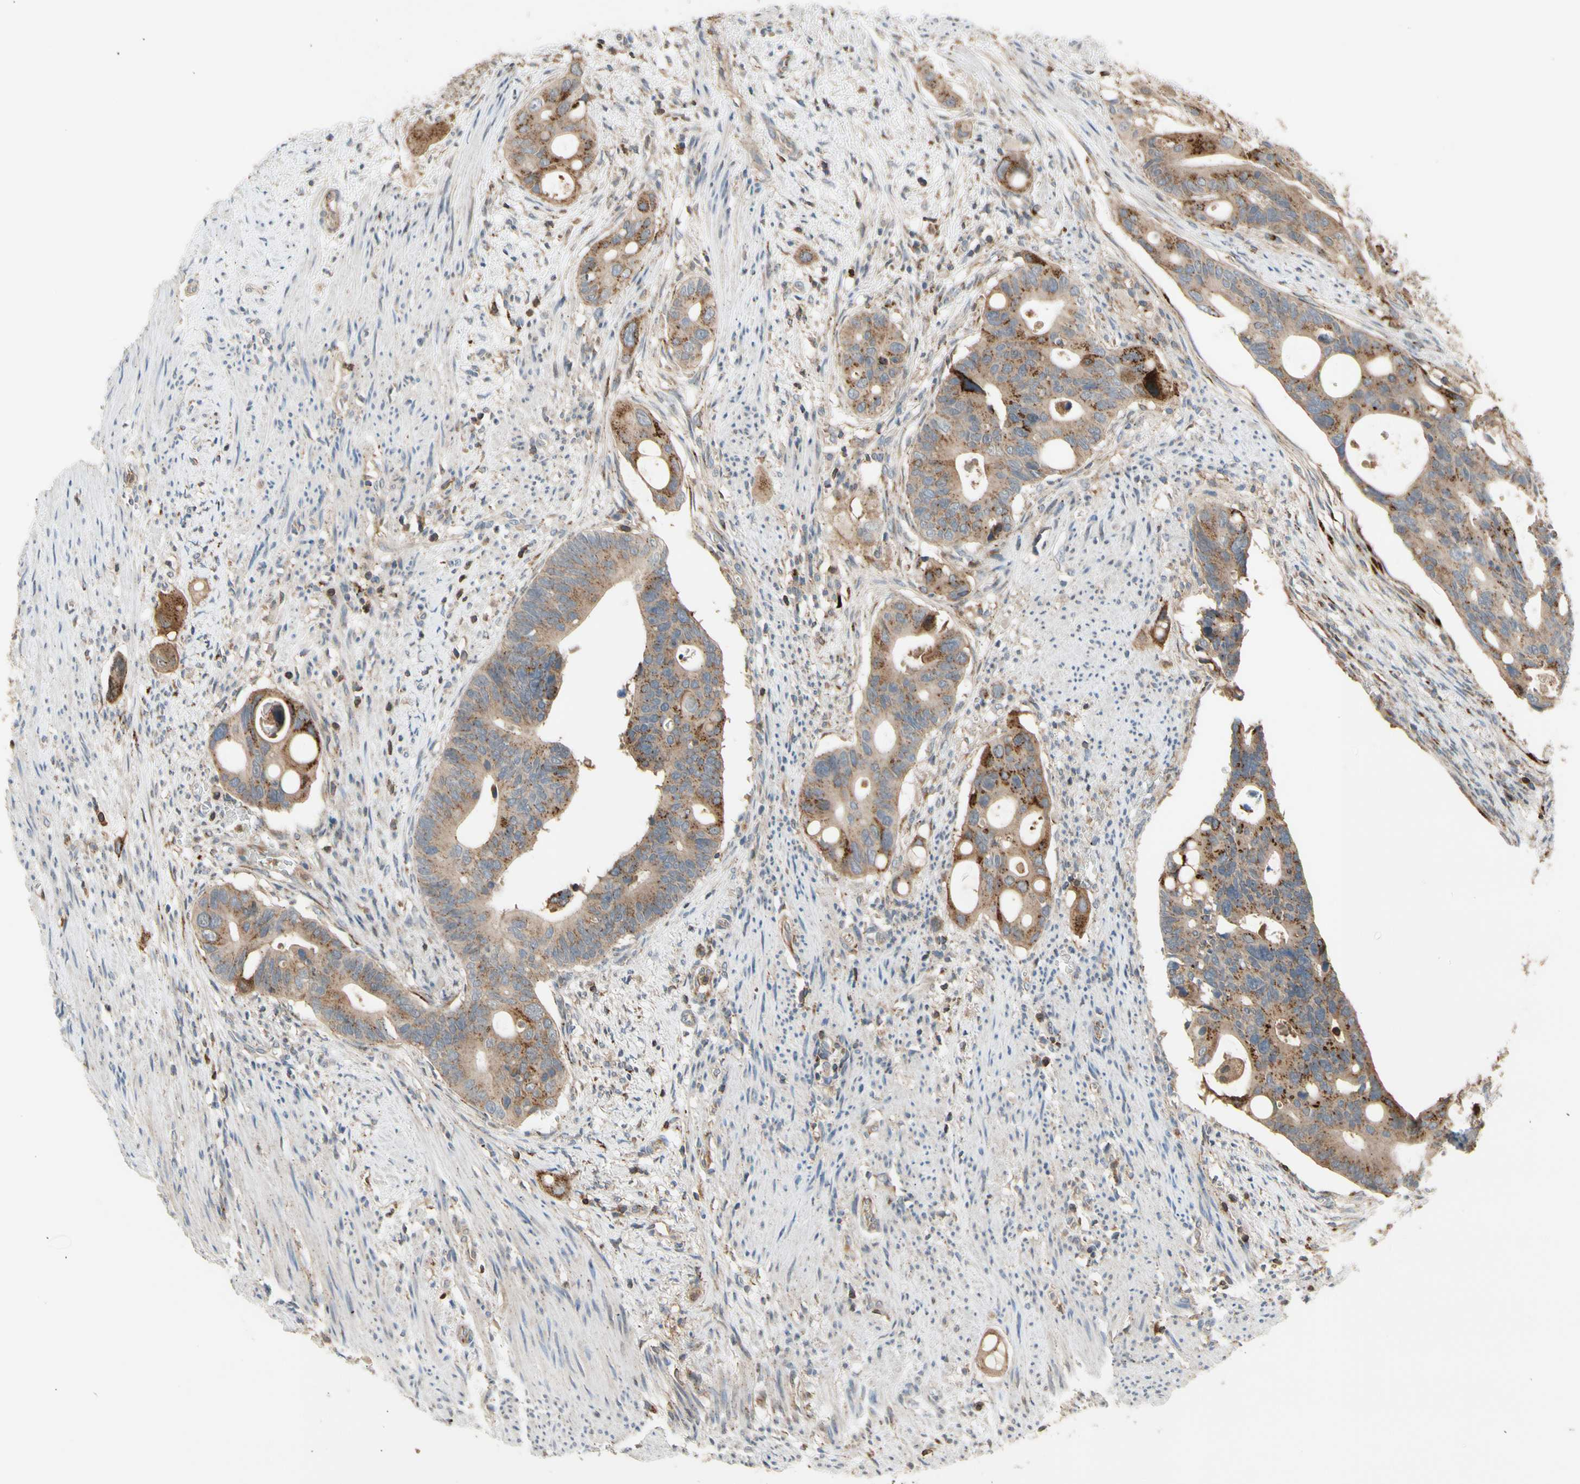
{"staining": {"intensity": "moderate", "quantity": ">75%", "location": "cytoplasmic/membranous"}, "tissue": "colorectal cancer", "cell_type": "Tumor cells", "image_type": "cancer", "snomed": [{"axis": "morphology", "description": "Adenocarcinoma, NOS"}, {"axis": "topography", "description": "Colon"}], "caption": "Adenocarcinoma (colorectal) tissue demonstrates moderate cytoplasmic/membranous positivity in approximately >75% of tumor cells (DAB IHC, brown staining for protein, blue staining for nuclei).", "gene": "GALNT5", "patient": {"sex": "female", "age": 57}}